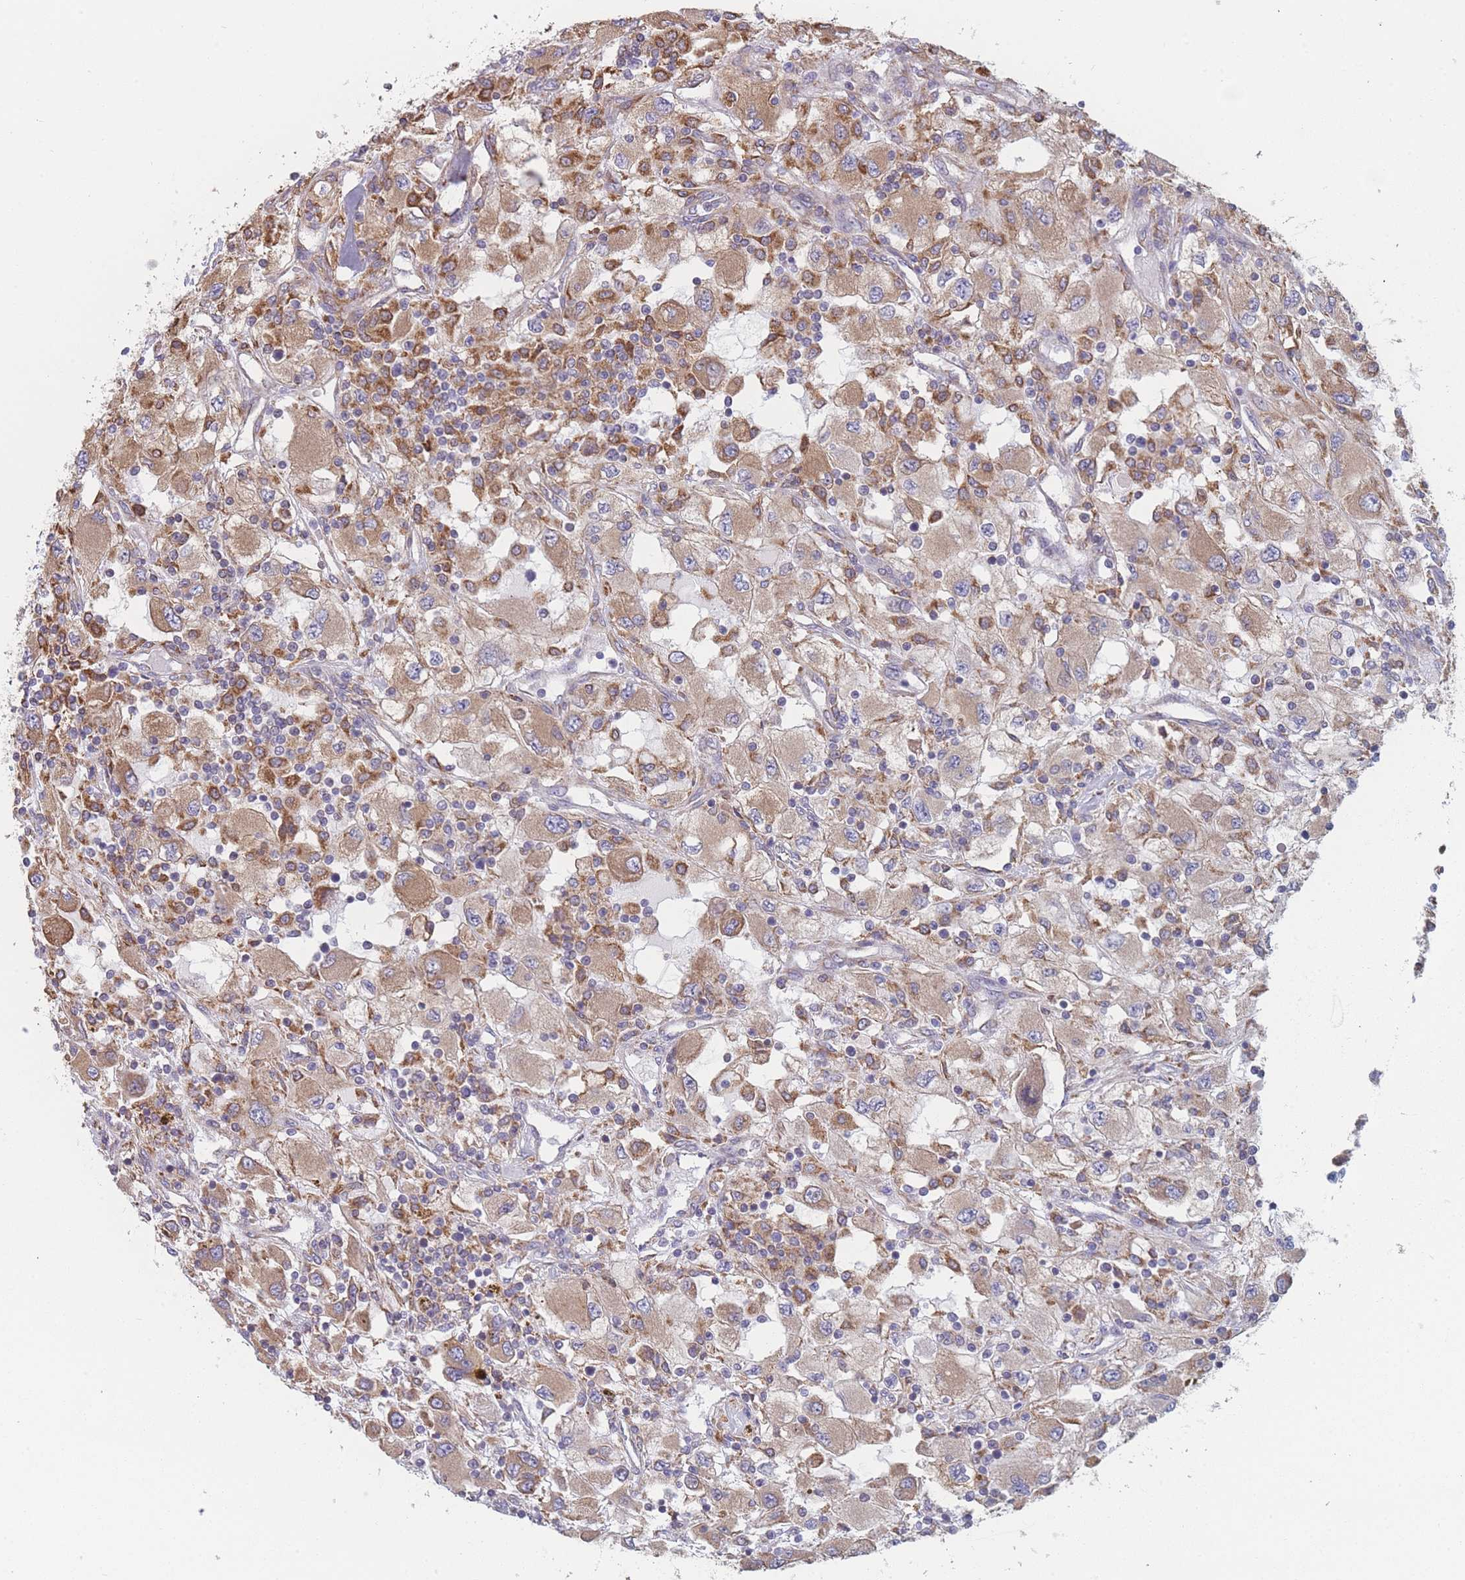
{"staining": {"intensity": "moderate", "quantity": ">75%", "location": "cytoplasmic/membranous"}, "tissue": "renal cancer", "cell_type": "Tumor cells", "image_type": "cancer", "snomed": [{"axis": "morphology", "description": "Adenocarcinoma, NOS"}, {"axis": "topography", "description": "Kidney"}], "caption": "Tumor cells display medium levels of moderate cytoplasmic/membranous staining in about >75% of cells in renal cancer.", "gene": "OR7C2", "patient": {"sex": "female", "age": 67}}